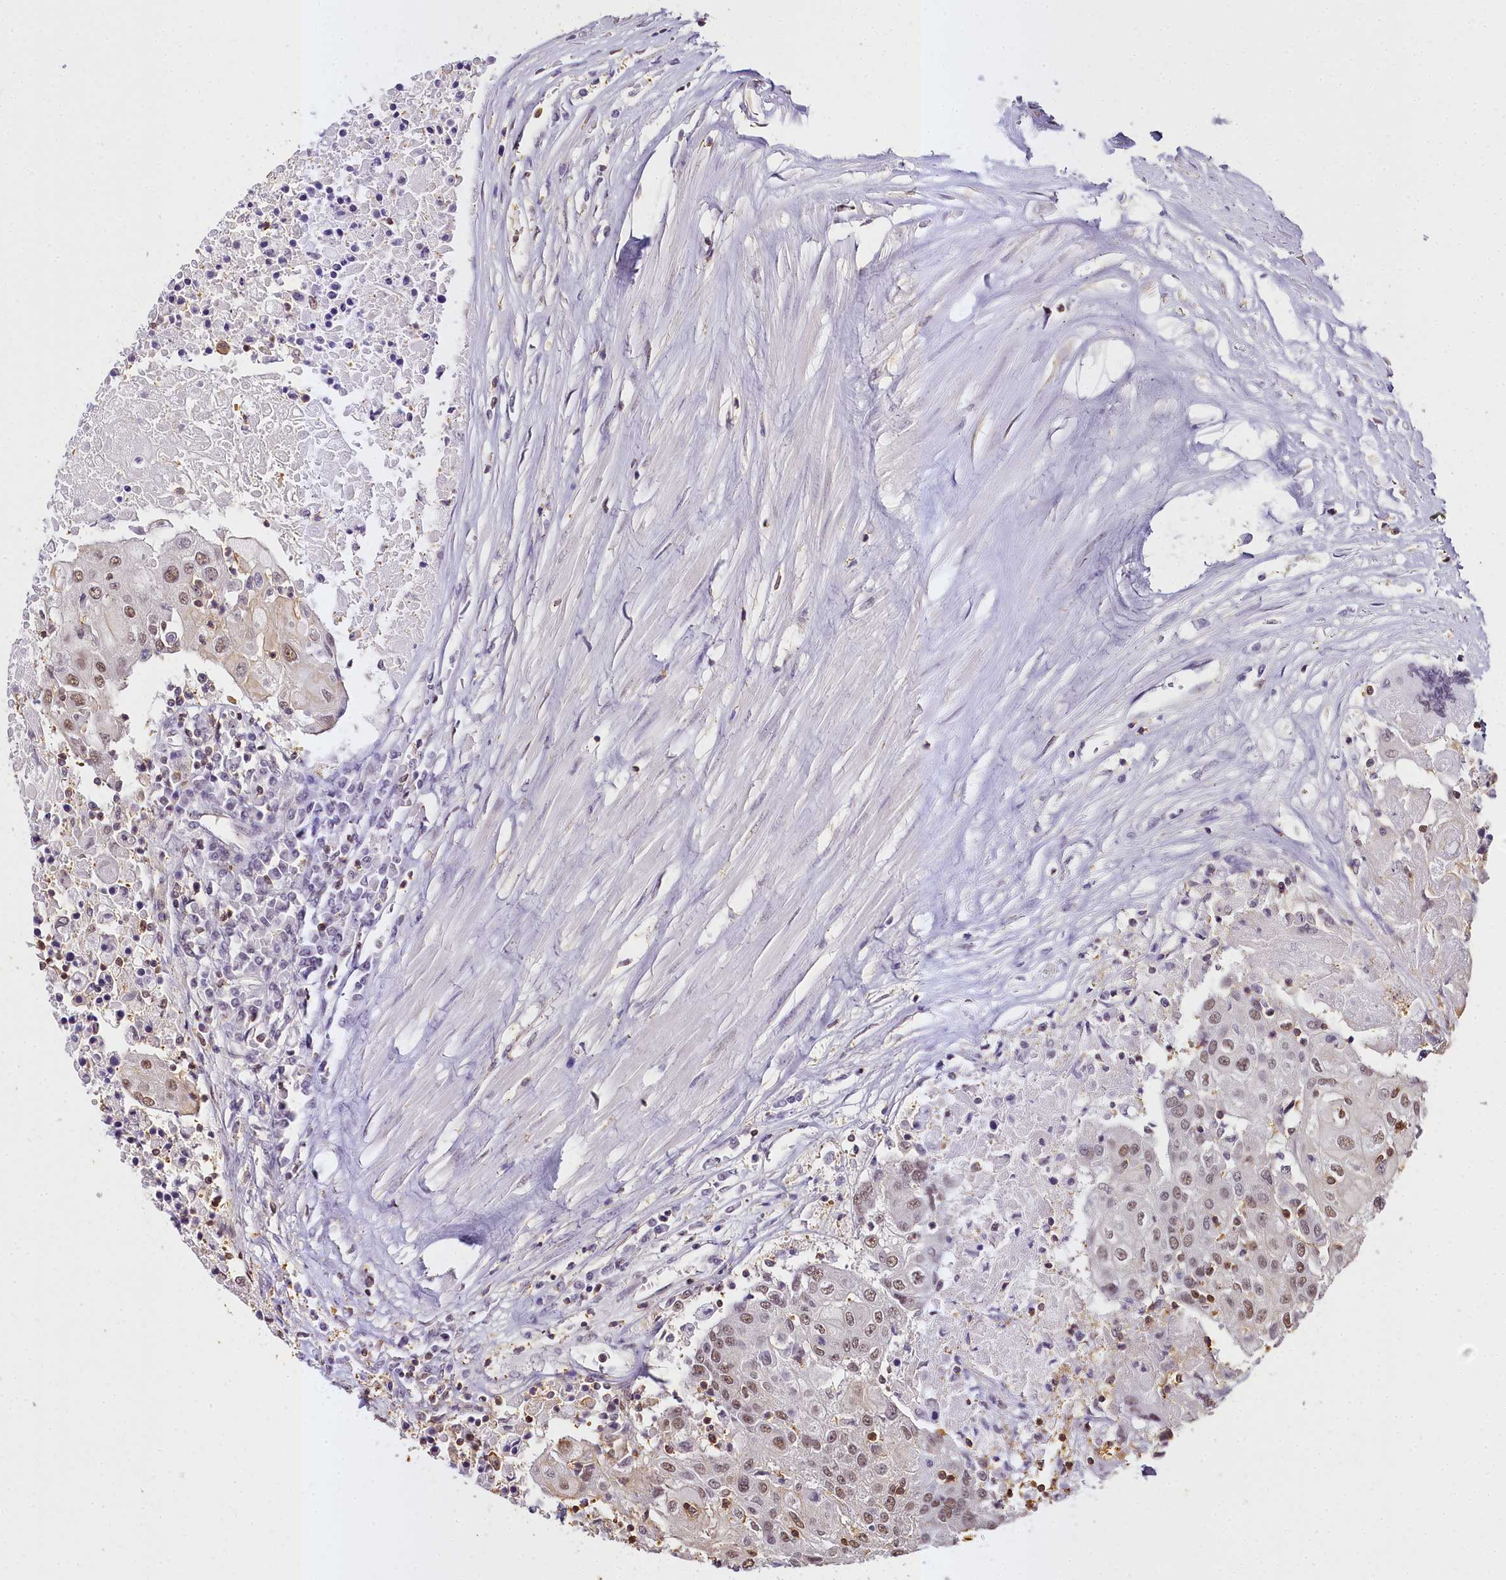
{"staining": {"intensity": "moderate", "quantity": ">75%", "location": "nuclear"}, "tissue": "urothelial cancer", "cell_type": "Tumor cells", "image_type": "cancer", "snomed": [{"axis": "morphology", "description": "Urothelial carcinoma, High grade"}, {"axis": "topography", "description": "Urinary bladder"}], "caption": "A high-resolution image shows immunohistochemistry (IHC) staining of urothelial cancer, which shows moderate nuclear positivity in about >75% of tumor cells.", "gene": "PPP4C", "patient": {"sex": "female", "age": 85}}